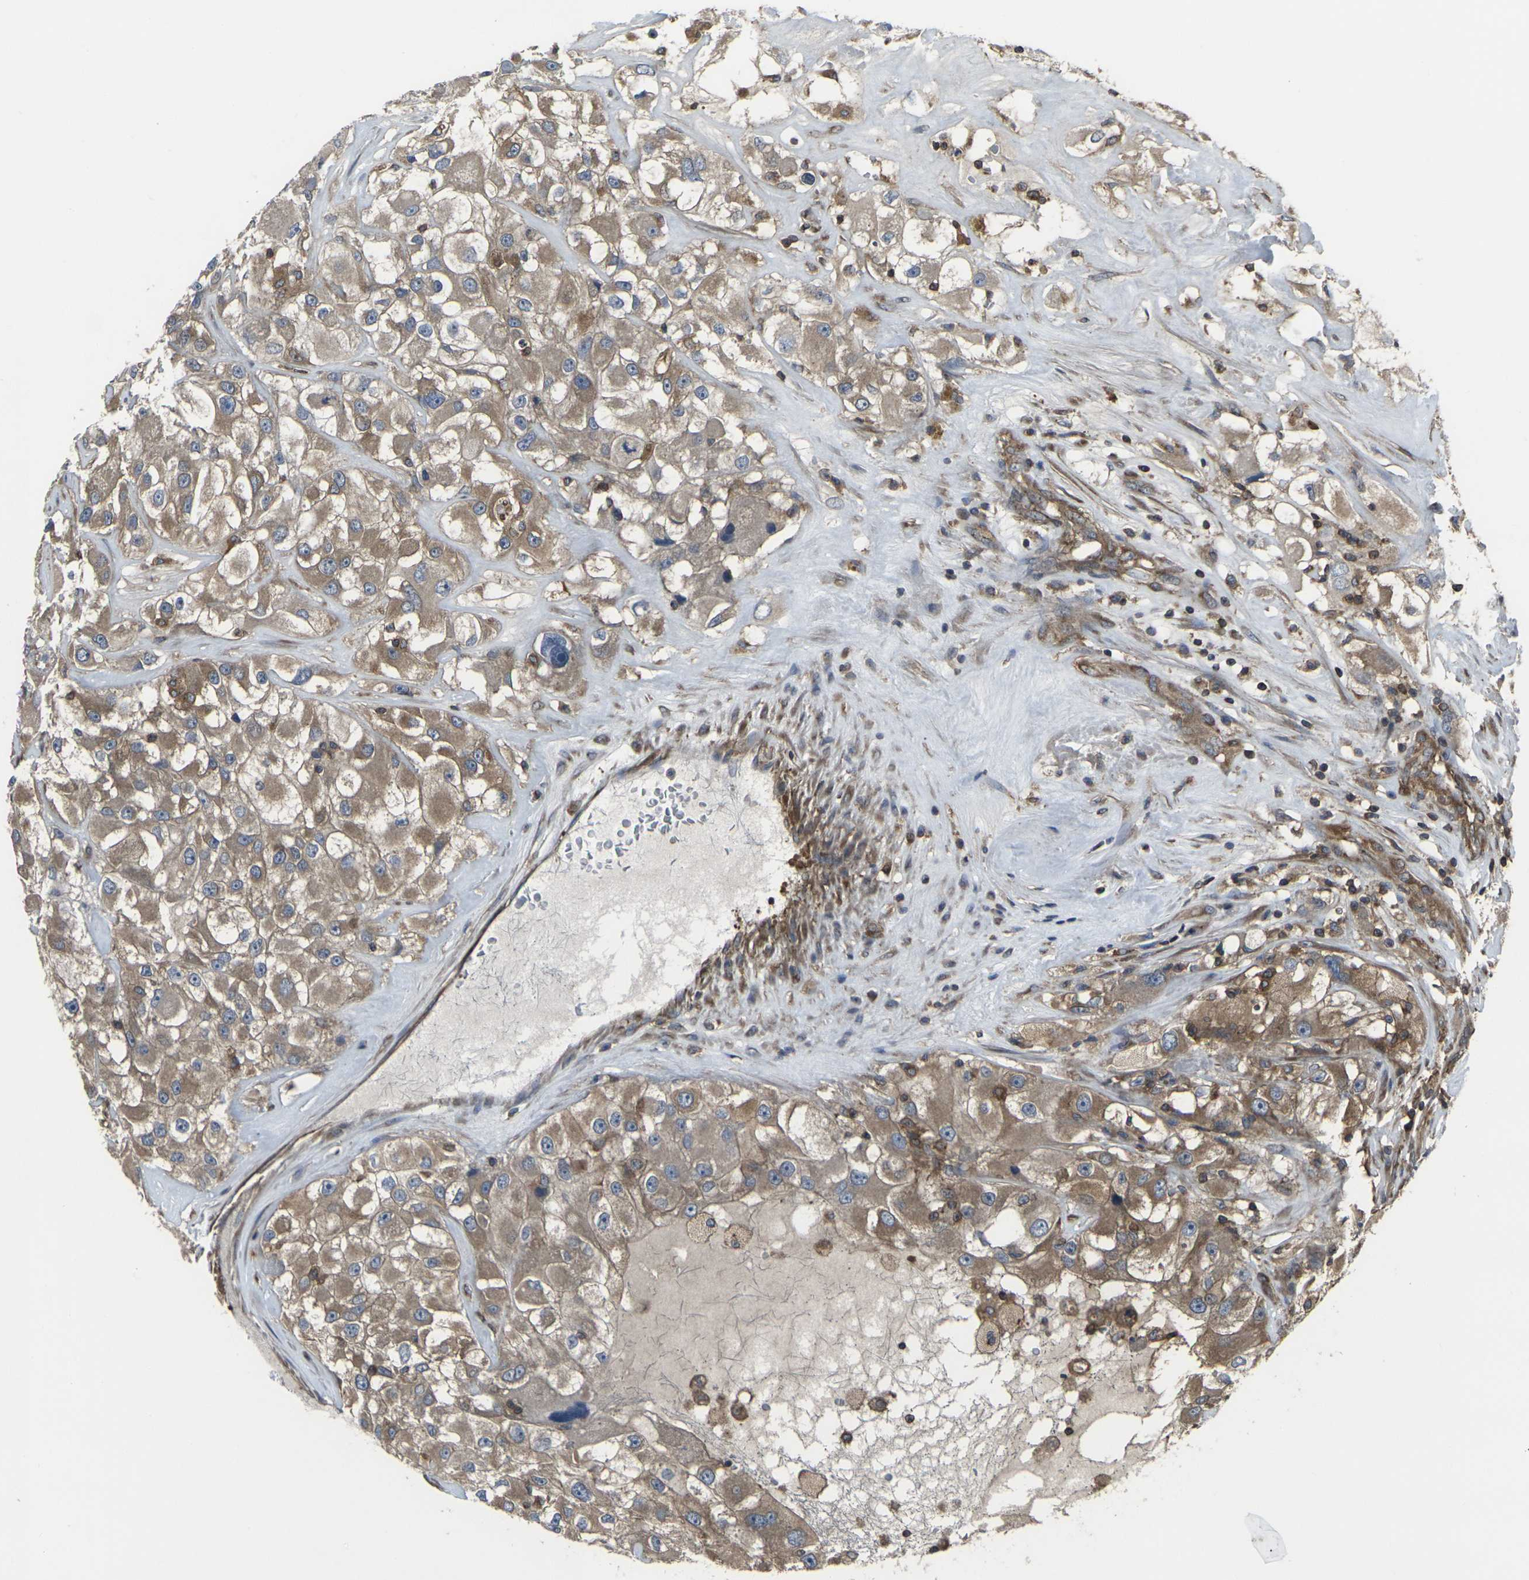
{"staining": {"intensity": "moderate", "quantity": ">75%", "location": "cytoplasmic/membranous"}, "tissue": "renal cancer", "cell_type": "Tumor cells", "image_type": "cancer", "snomed": [{"axis": "morphology", "description": "Adenocarcinoma, NOS"}, {"axis": "topography", "description": "Kidney"}], "caption": "Human renal cancer (adenocarcinoma) stained for a protein (brown) displays moderate cytoplasmic/membranous positive positivity in about >75% of tumor cells.", "gene": "PRKACB", "patient": {"sex": "female", "age": 52}}